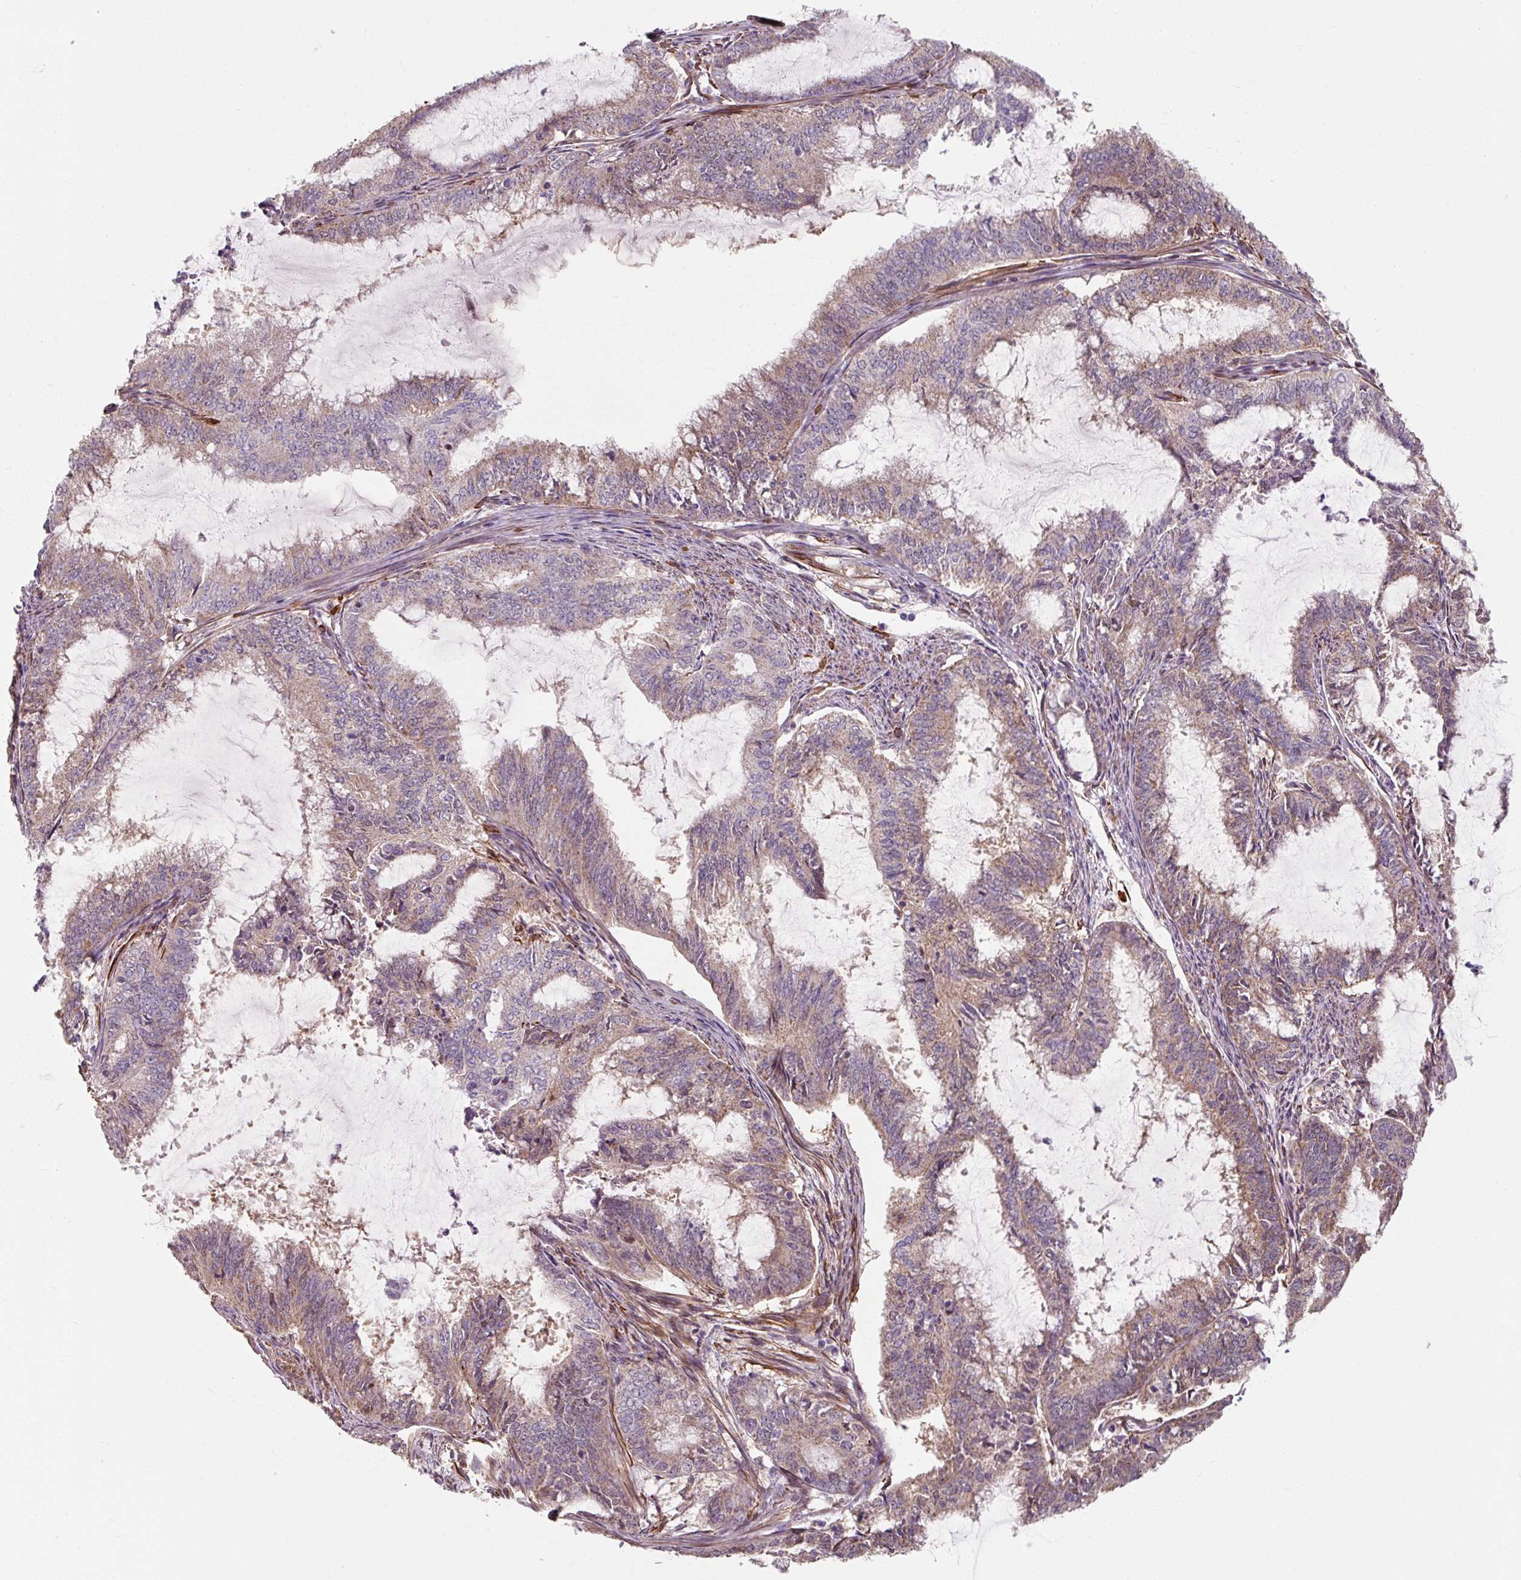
{"staining": {"intensity": "weak", "quantity": "25%-75%", "location": "cytoplasmic/membranous"}, "tissue": "endometrial cancer", "cell_type": "Tumor cells", "image_type": "cancer", "snomed": [{"axis": "morphology", "description": "Adenocarcinoma, NOS"}, {"axis": "topography", "description": "Endometrium"}], "caption": "DAB (3,3'-diaminobenzidine) immunohistochemical staining of endometrial adenocarcinoma shows weak cytoplasmic/membranous protein expression in about 25%-75% of tumor cells. (DAB IHC with brightfield microscopy, high magnification).", "gene": "MRPS5", "patient": {"sex": "female", "age": 51}}